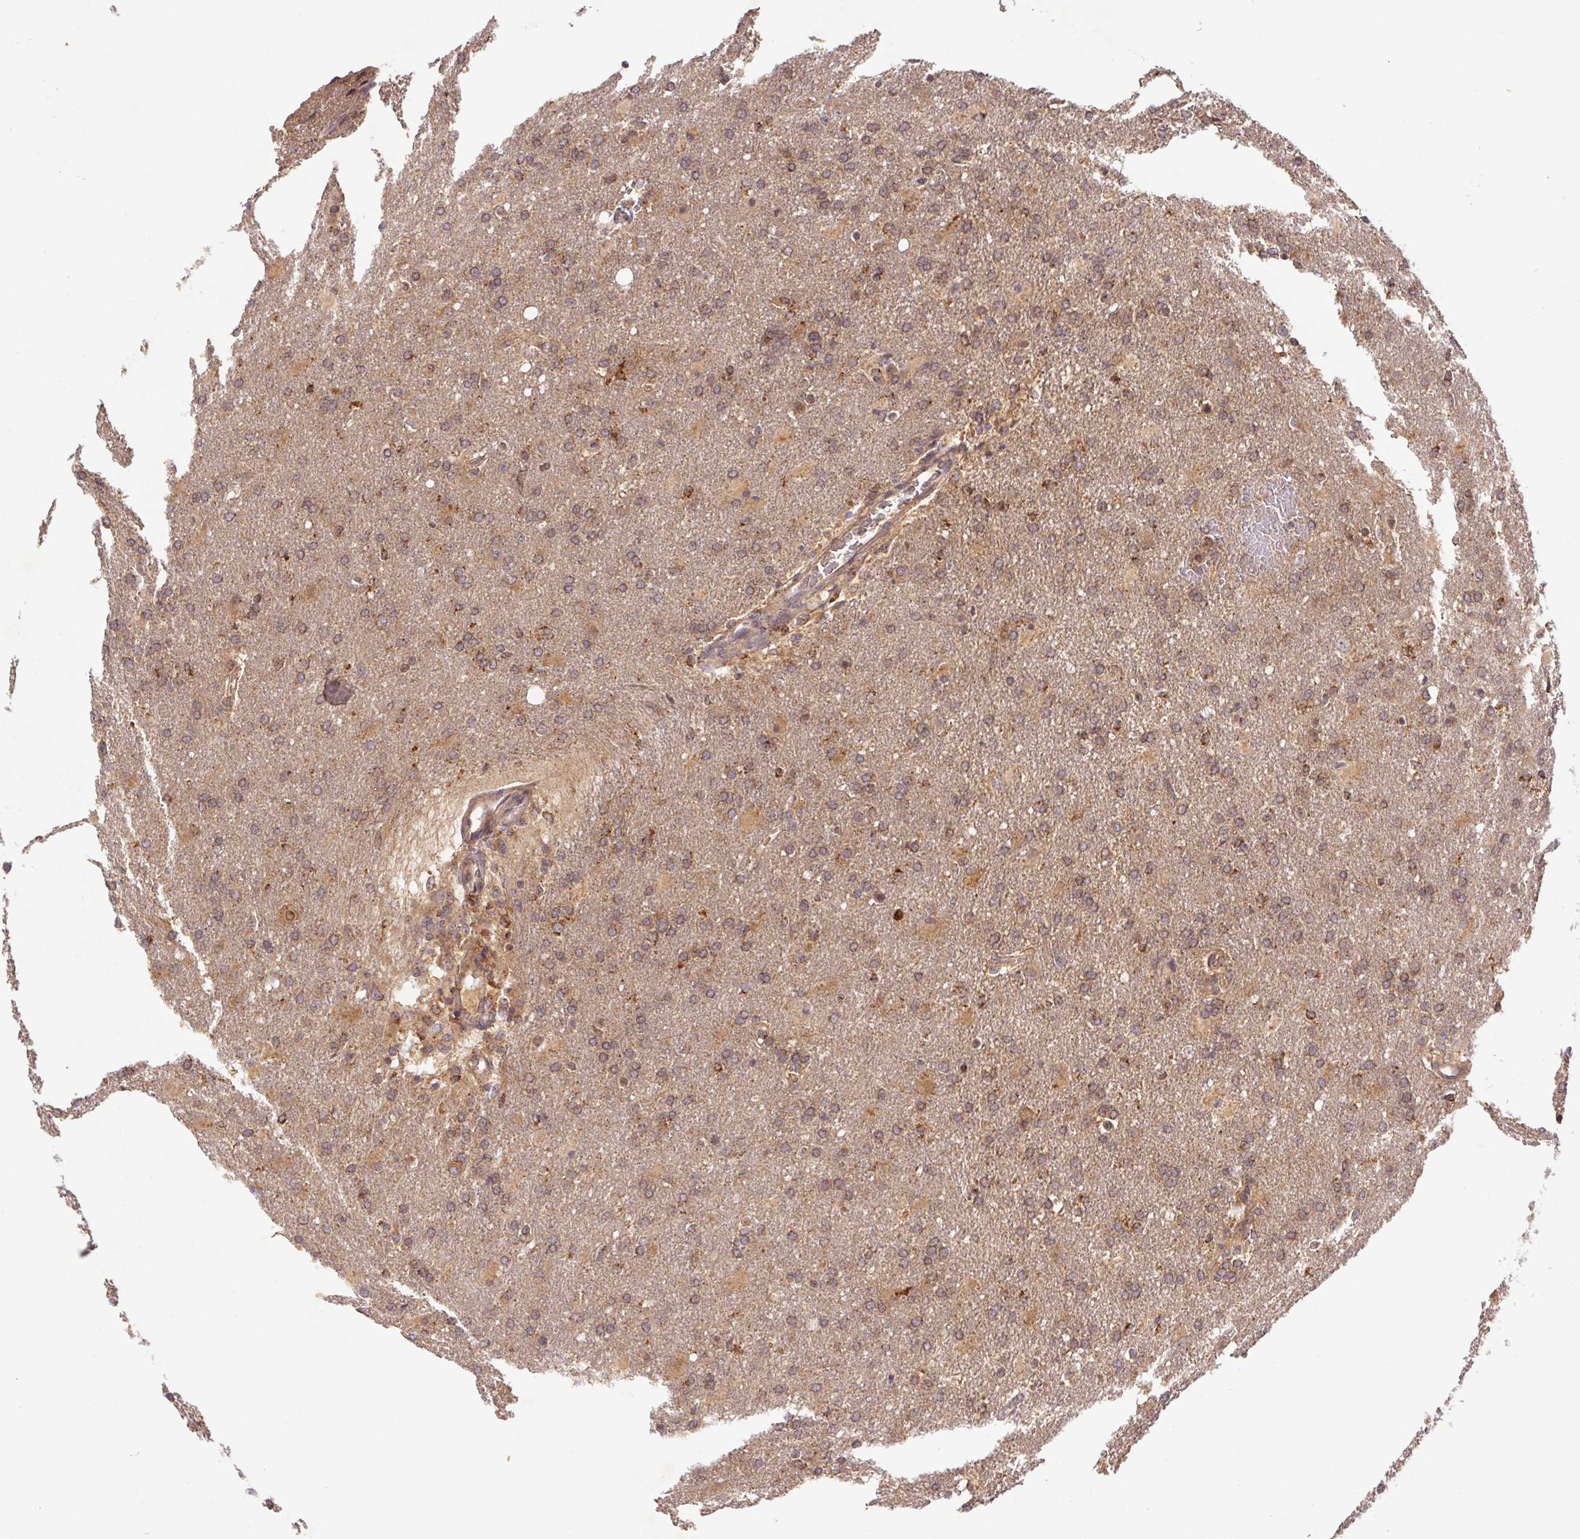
{"staining": {"intensity": "moderate", "quantity": ">75%", "location": "cytoplasmic/membranous"}, "tissue": "glioma", "cell_type": "Tumor cells", "image_type": "cancer", "snomed": [{"axis": "morphology", "description": "Glioma, malignant, High grade"}, {"axis": "topography", "description": "Brain"}], "caption": "Approximately >75% of tumor cells in glioma exhibit moderate cytoplasmic/membranous protein staining as visualized by brown immunohistochemical staining.", "gene": "MTHFD1", "patient": {"sex": "male", "age": 68}}